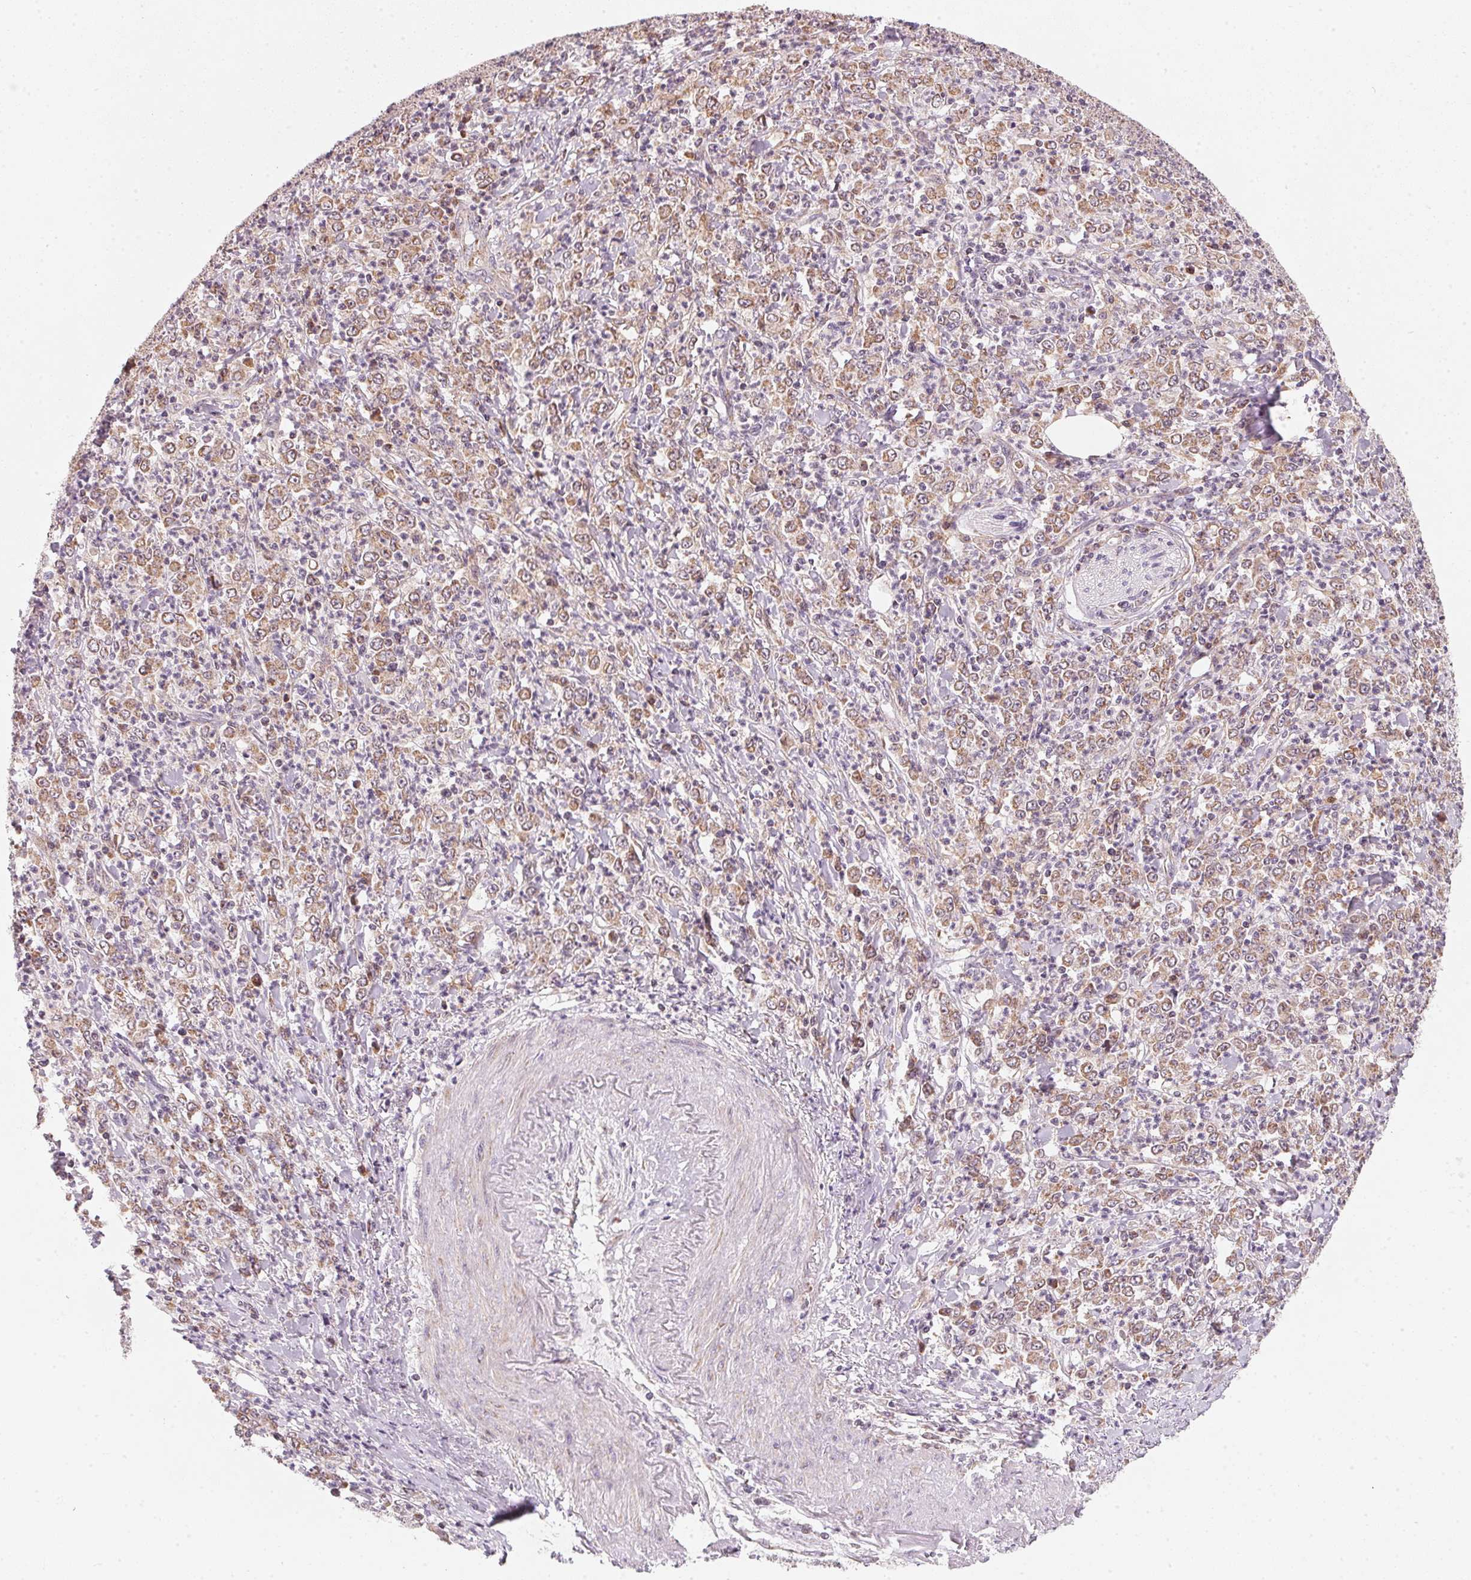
{"staining": {"intensity": "weak", "quantity": ">75%", "location": "cytoplasmic/membranous"}, "tissue": "stomach cancer", "cell_type": "Tumor cells", "image_type": "cancer", "snomed": [{"axis": "morphology", "description": "Adenocarcinoma, NOS"}, {"axis": "topography", "description": "Stomach, lower"}], "caption": "This is a micrograph of immunohistochemistry (IHC) staining of stomach cancer (adenocarcinoma), which shows weak positivity in the cytoplasmic/membranous of tumor cells.", "gene": "COQ7", "patient": {"sex": "female", "age": 71}}